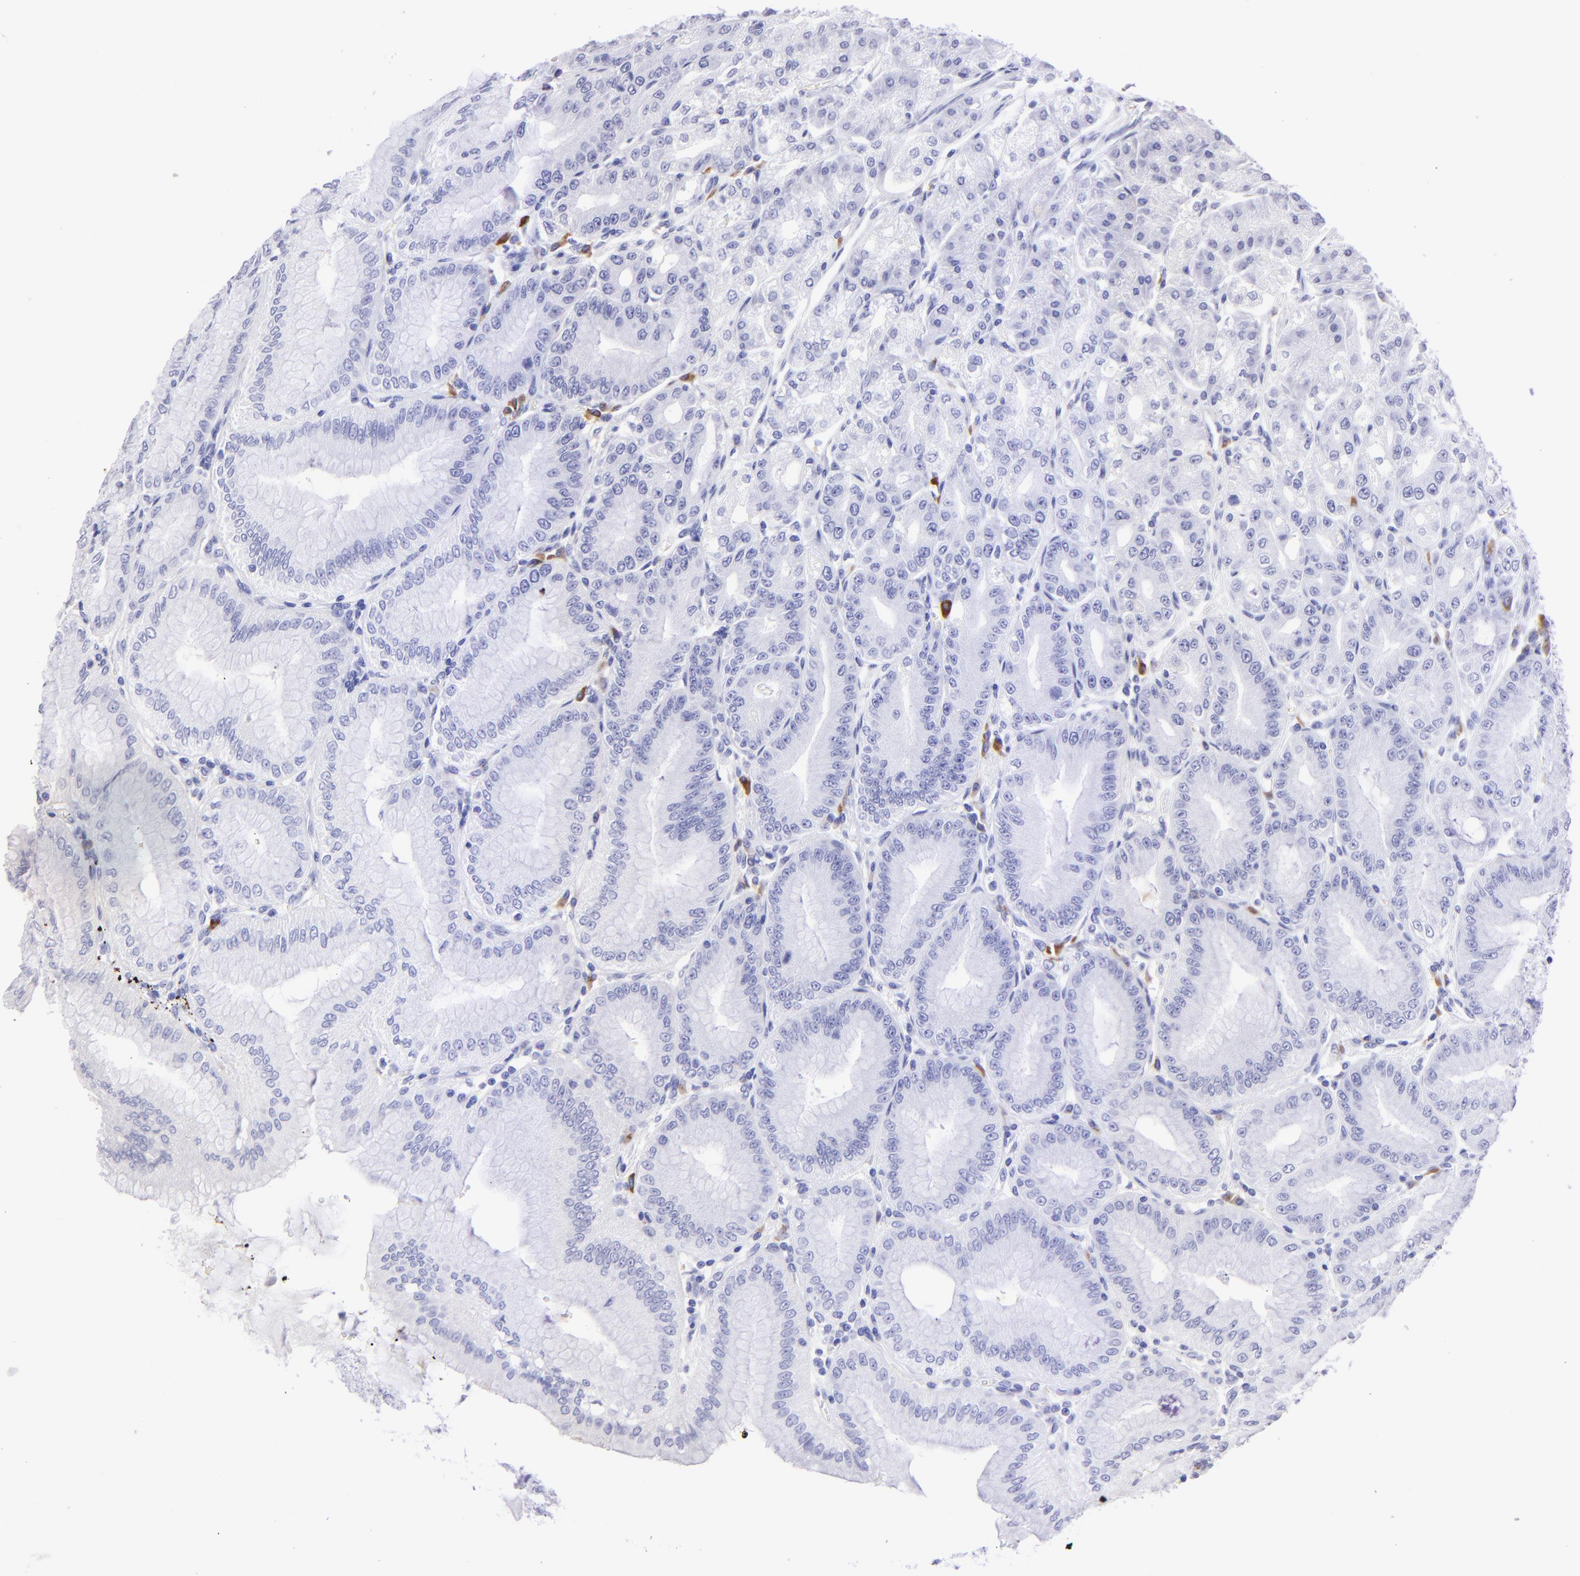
{"staining": {"intensity": "negative", "quantity": "none", "location": "none"}, "tissue": "stomach", "cell_type": "Glandular cells", "image_type": "normal", "snomed": [{"axis": "morphology", "description": "Normal tissue, NOS"}, {"axis": "topography", "description": "Stomach, lower"}], "caption": "DAB (3,3'-diaminobenzidine) immunohistochemical staining of normal human stomach shows no significant positivity in glandular cells.", "gene": "TYRP1", "patient": {"sex": "male", "age": 71}}